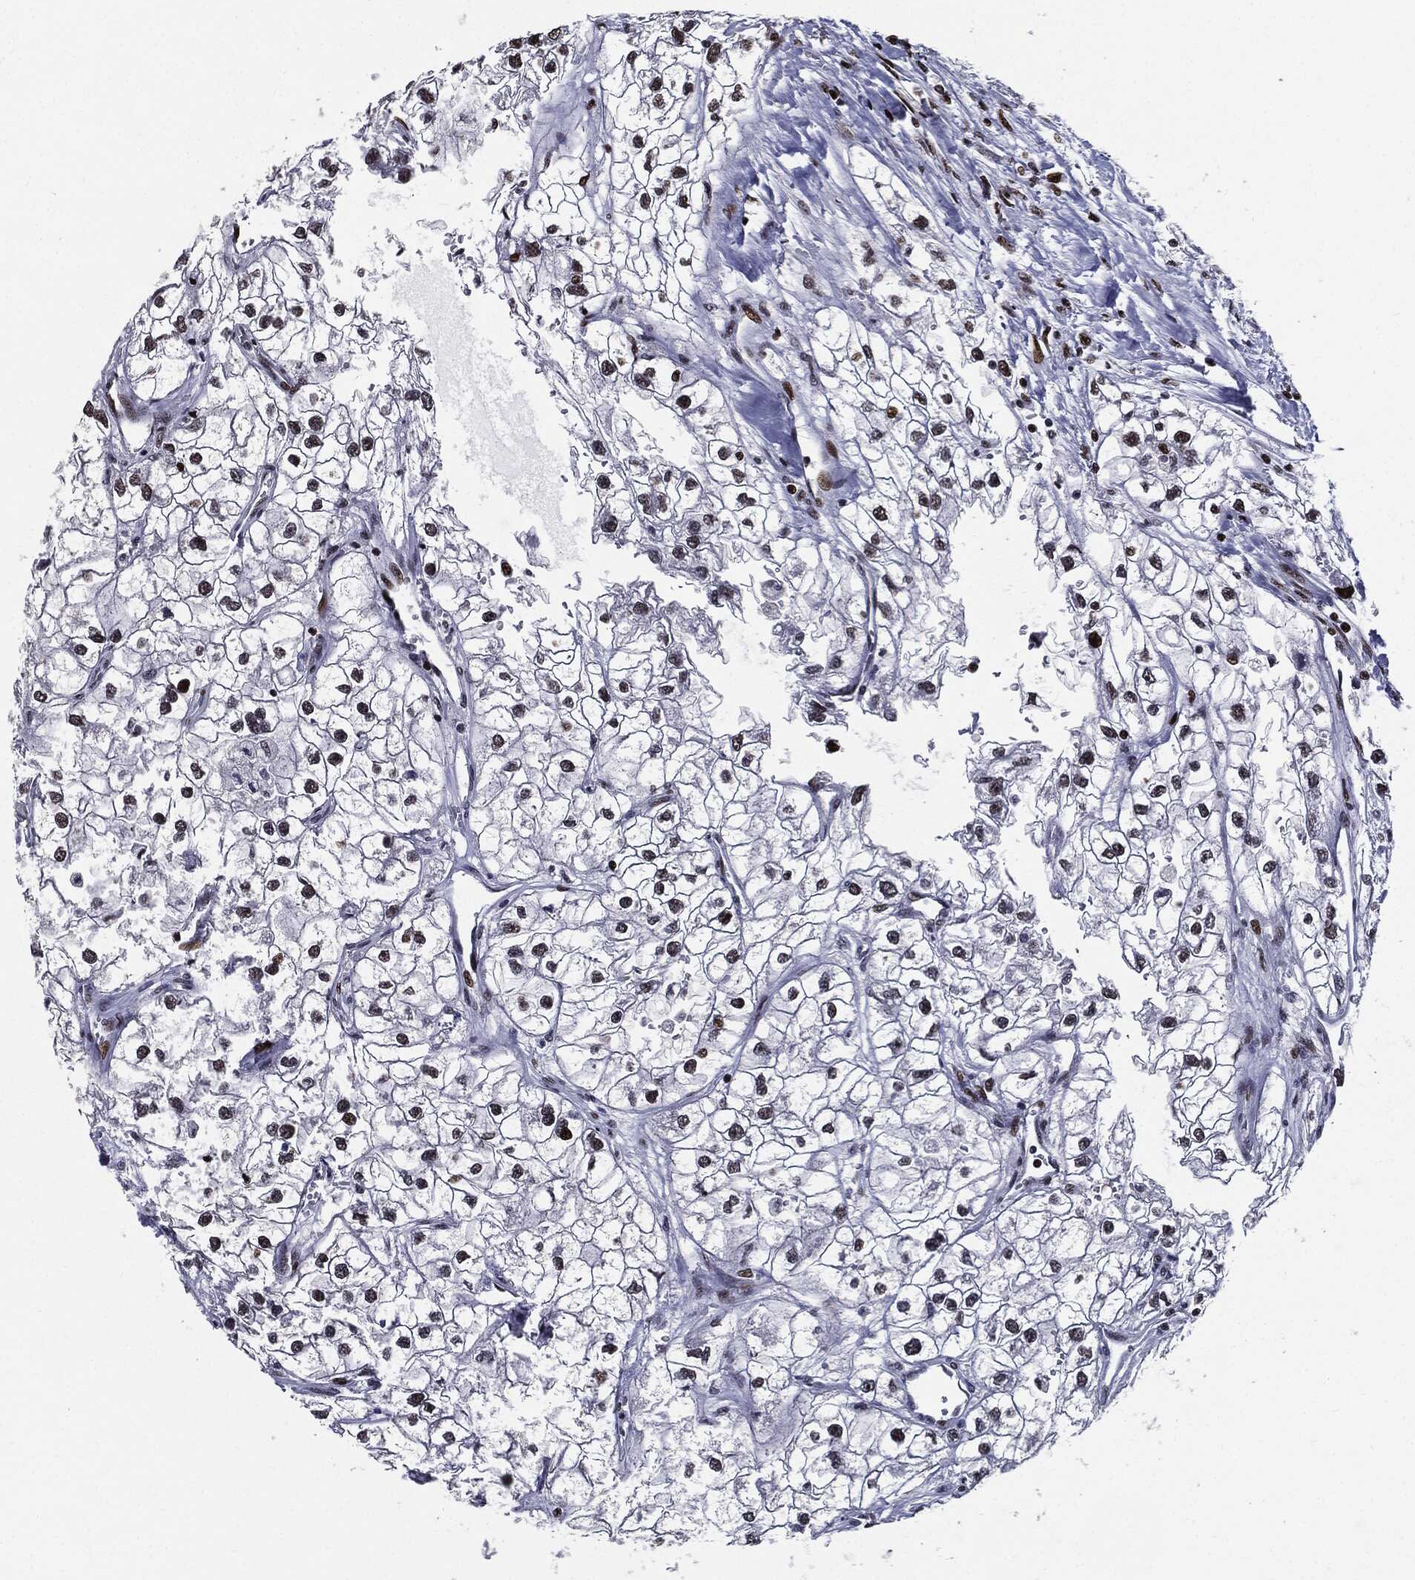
{"staining": {"intensity": "moderate", "quantity": ">75%", "location": "nuclear"}, "tissue": "renal cancer", "cell_type": "Tumor cells", "image_type": "cancer", "snomed": [{"axis": "morphology", "description": "Adenocarcinoma, NOS"}, {"axis": "topography", "description": "Kidney"}], "caption": "IHC (DAB) staining of renal adenocarcinoma exhibits moderate nuclear protein staining in about >75% of tumor cells. (DAB = brown stain, brightfield microscopy at high magnification).", "gene": "ZFP91", "patient": {"sex": "male", "age": 59}}